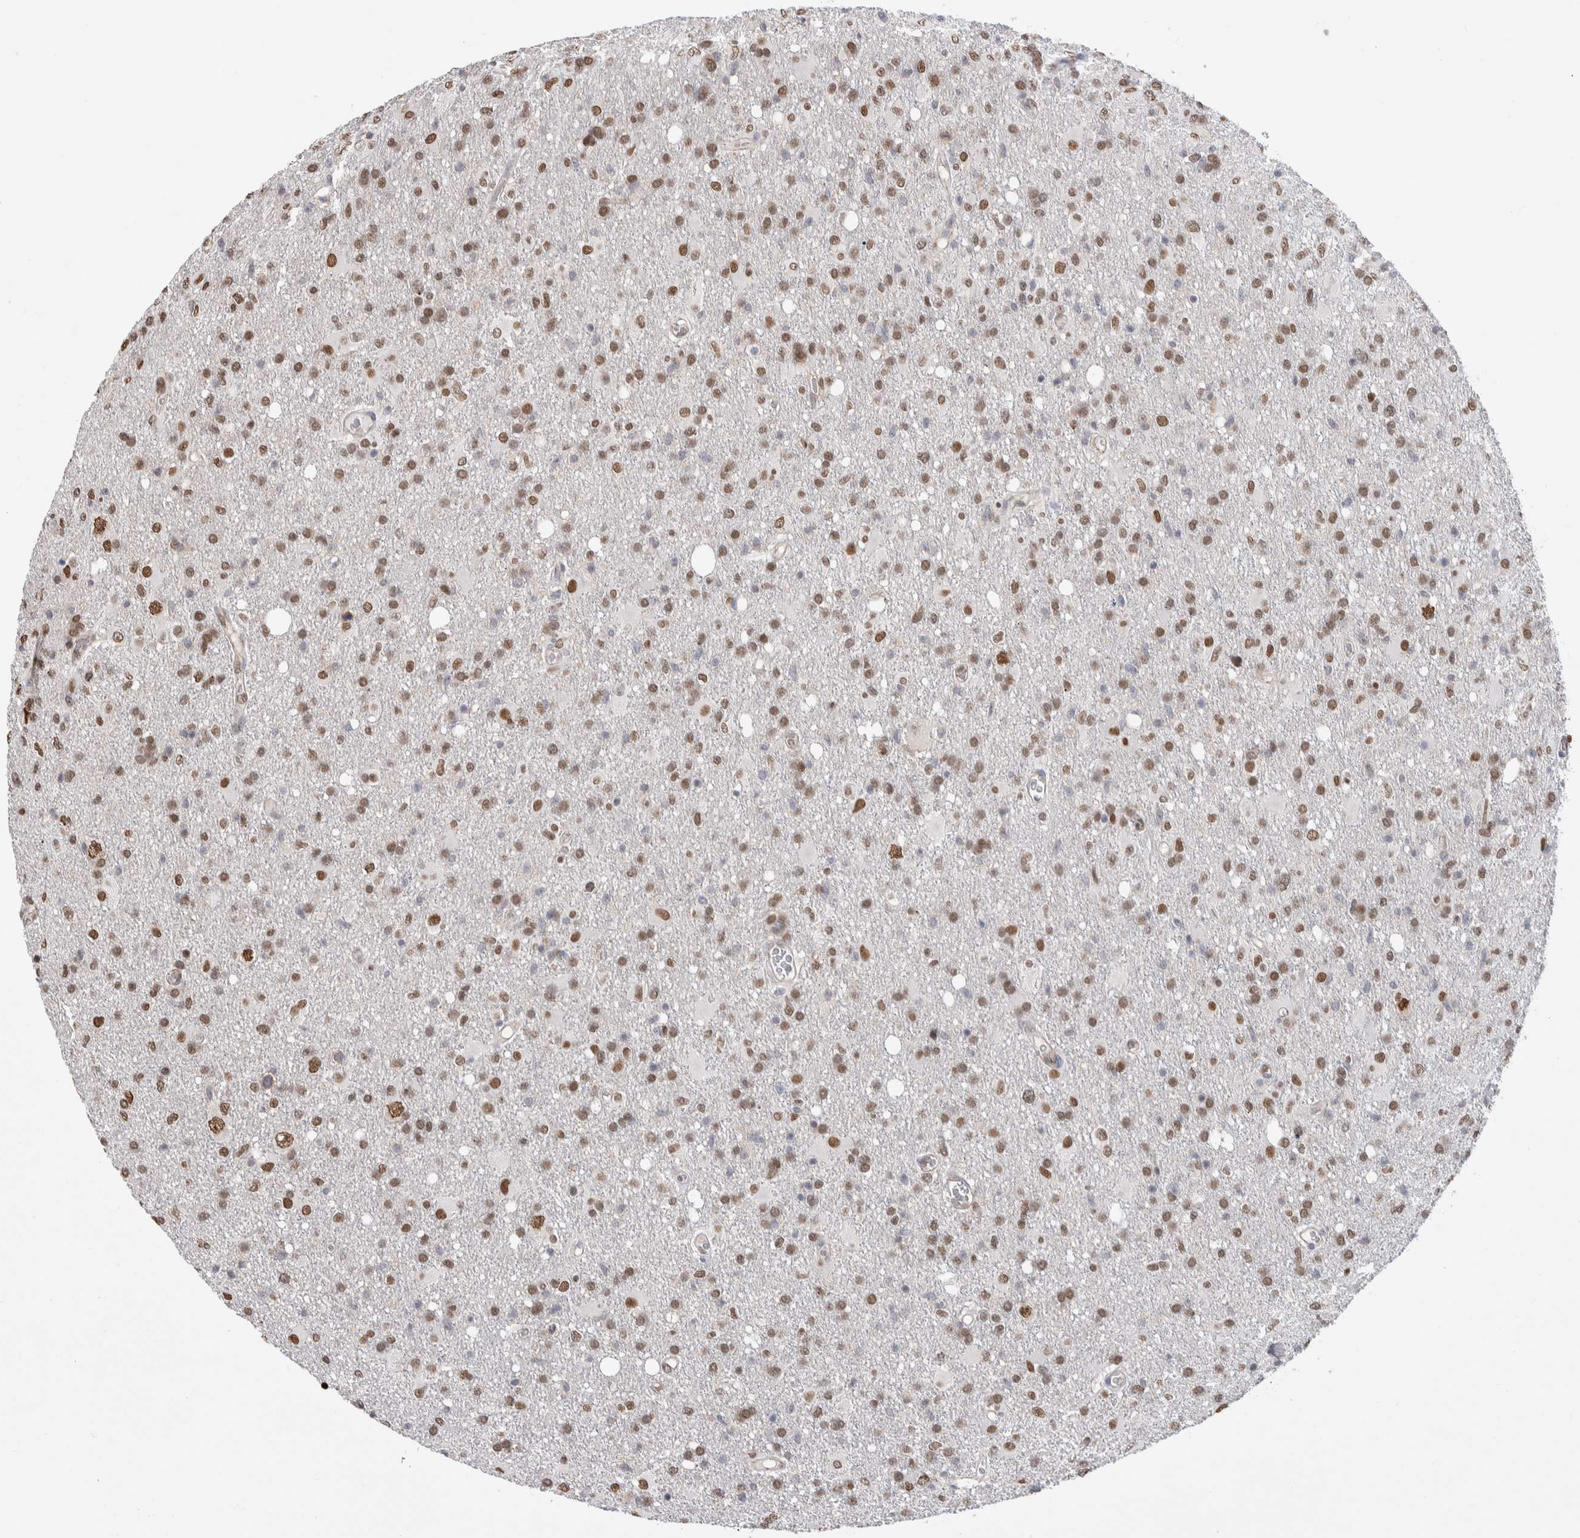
{"staining": {"intensity": "moderate", "quantity": ">75%", "location": "nuclear"}, "tissue": "glioma", "cell_type": "Tumor cells", "image_type": "cancer", "snomed": [{"axis": "morphology", "description": "Glioma, malignant, High grade"}, {"axis": "topography", "description": "Brain"}], "caption": "Protein expression analysis of human glioma reveals moderate nuclear expression in about >75% of tumor cells. The protein of interest is shown in brown color, while the nuclei are stained blue.", "gene": "ZBTB49", "patient": {"sex": "female", "age": 57}}